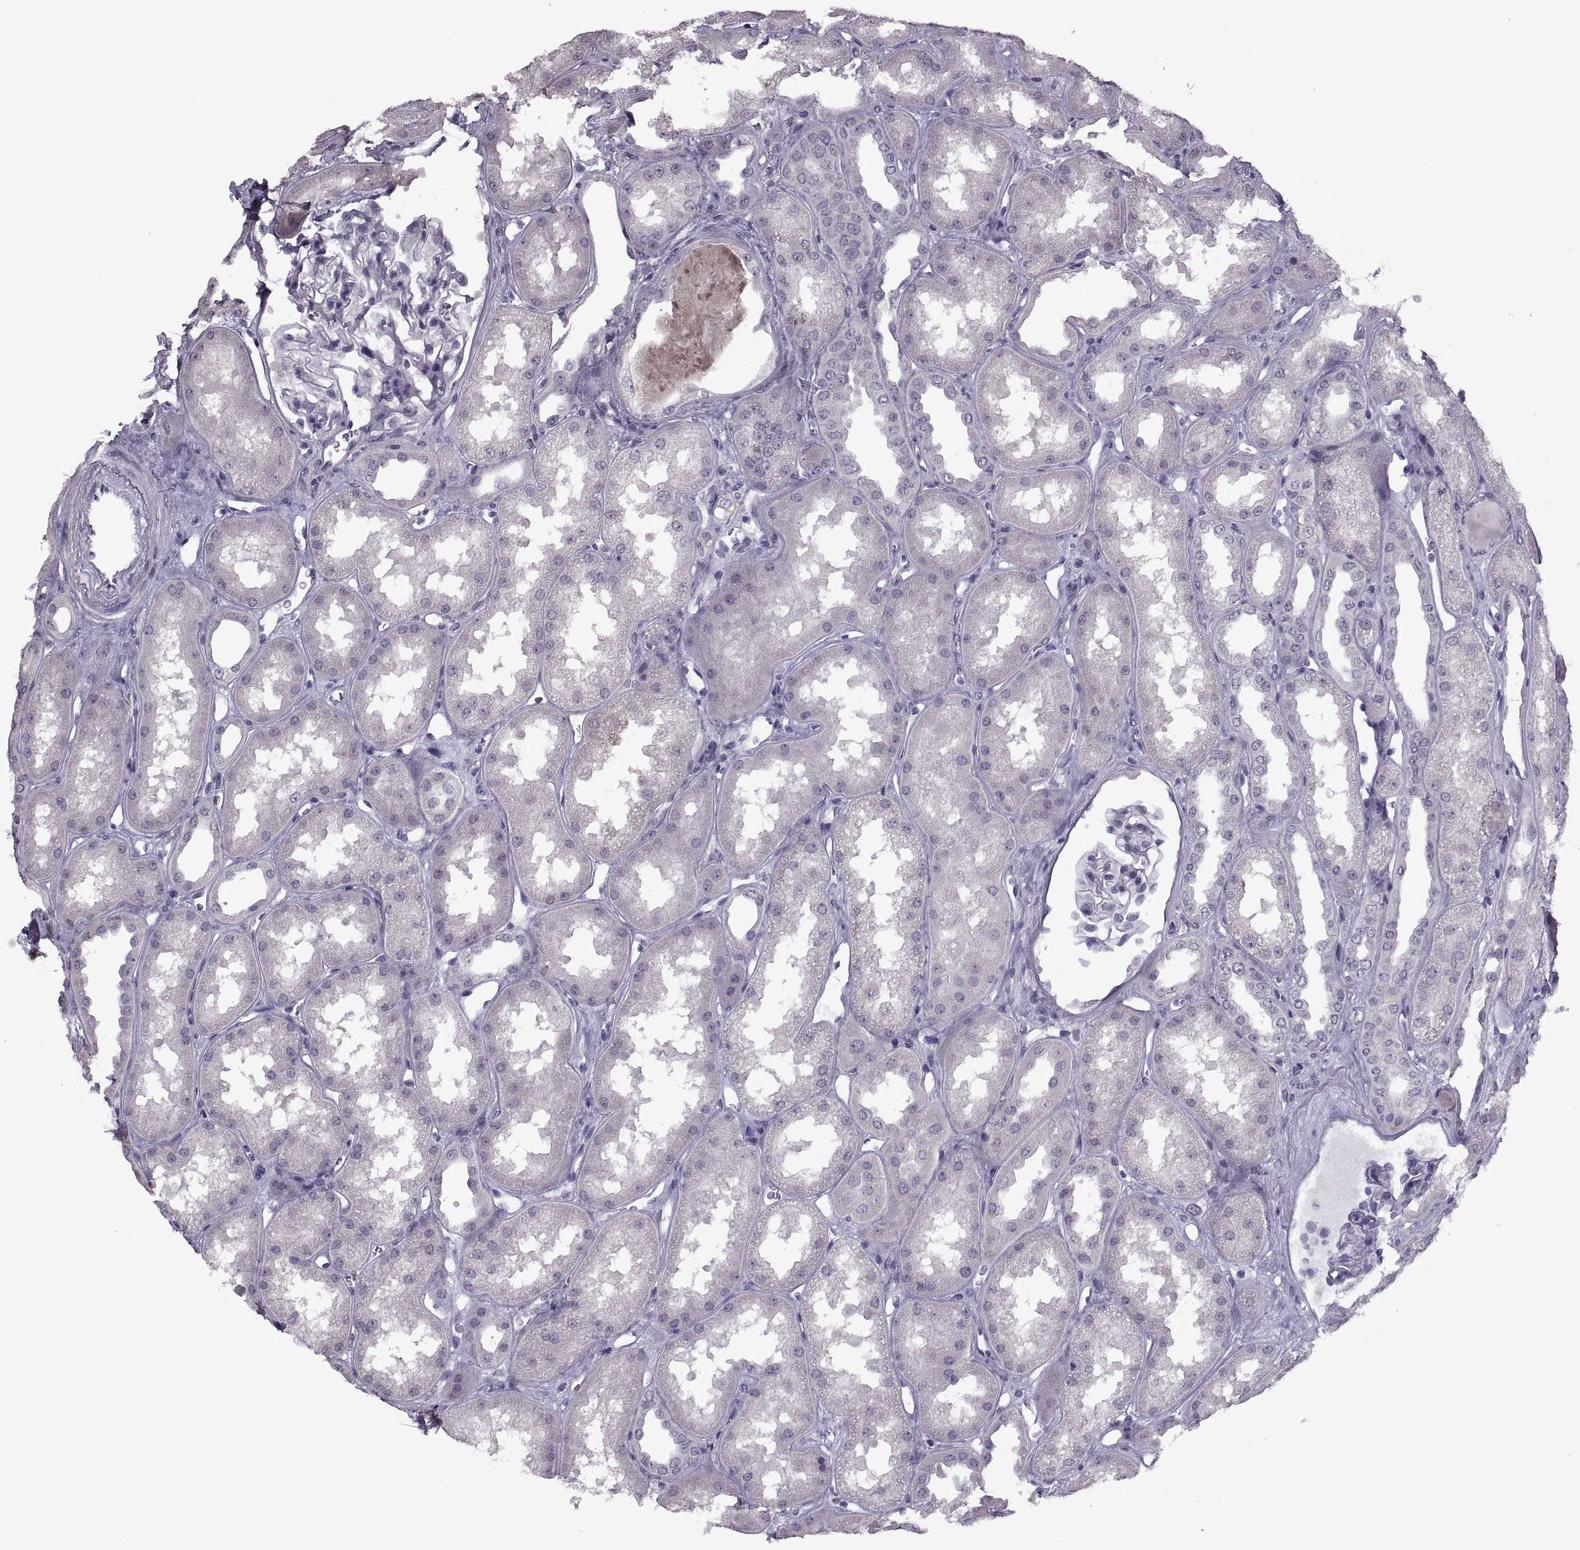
{"staining": {"intensity": "negative", "quantity": "none", "location": "none"}, "tissue": "kidney", "cell_type": "Cells in glomeruli", "image_type": "normal", "snomed": [{"axis": "morphology", "description": "Normal tissue, NOS"}, {"axis": "topography", "description": "Kidney"}], "caption": "Protein analysis of benign kidney exhibits no significant expression in cells in glomeruli.", "gene": "PAGE2B", "patient": {"sex": "male", "age": 61}}